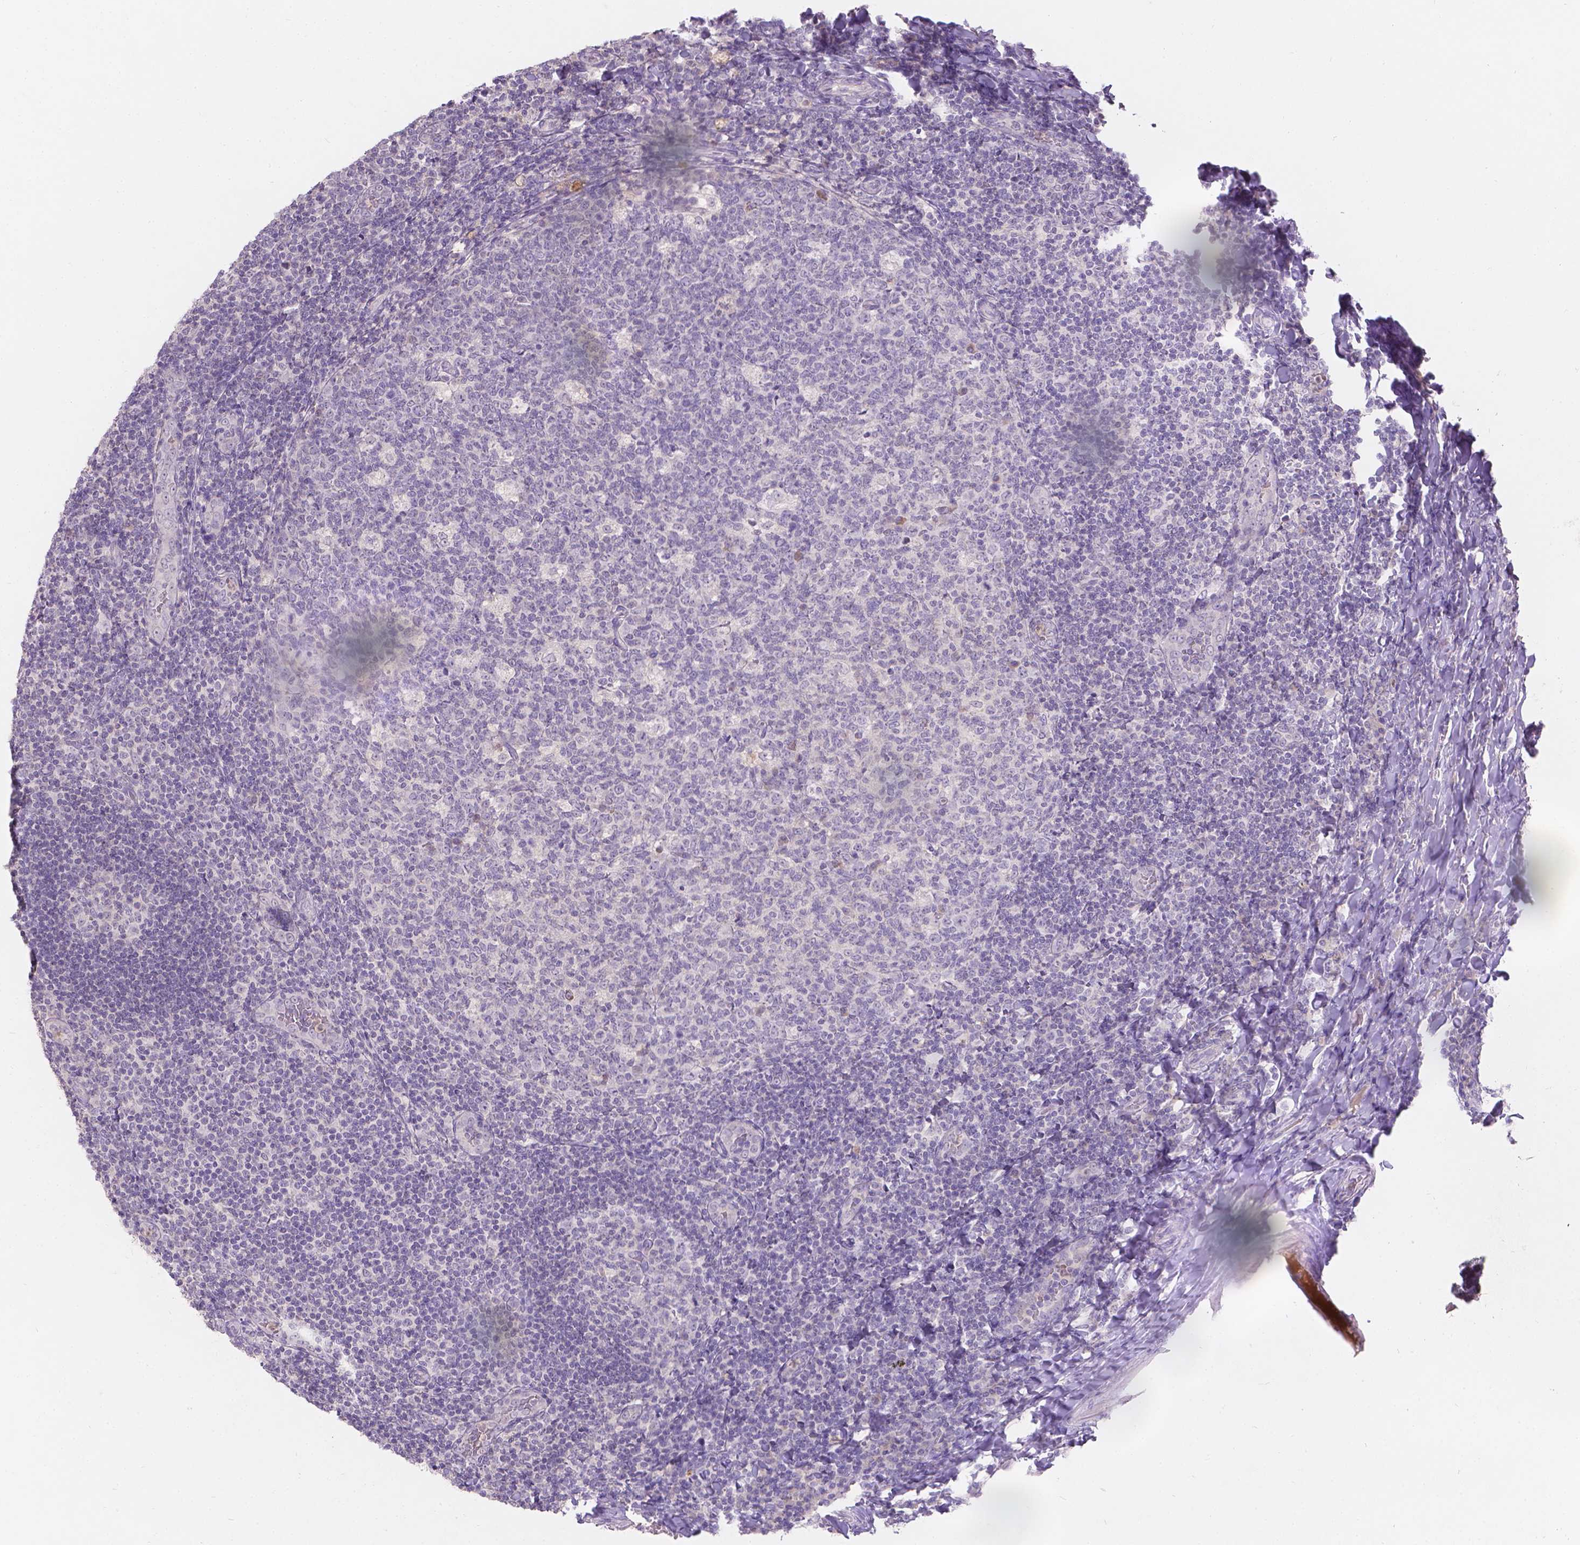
{"staining": {"intensity": "negative", "quantity": "none", "location": "none"}, "tissue": "tonsil", "cell_type": "Germinal center cells", "image_type": "normal", "snomed": [{"axis": "morphology", "description": "Normal tissue, NOS"}, {"axis": "topography", "description": "Tonsil"}], "caption": "IHC photomicrograph of benign tonsil stained for a protein (brown), which displays no expression in germinal center cells. The staining was performed using DAB to visualize the protein expression in brown, while the nuclei were stained in blue with hematoxylin (Magnification: 20x).", "gene": "DCAF4L1", "patient": {"sex": "male", "age": 17}}